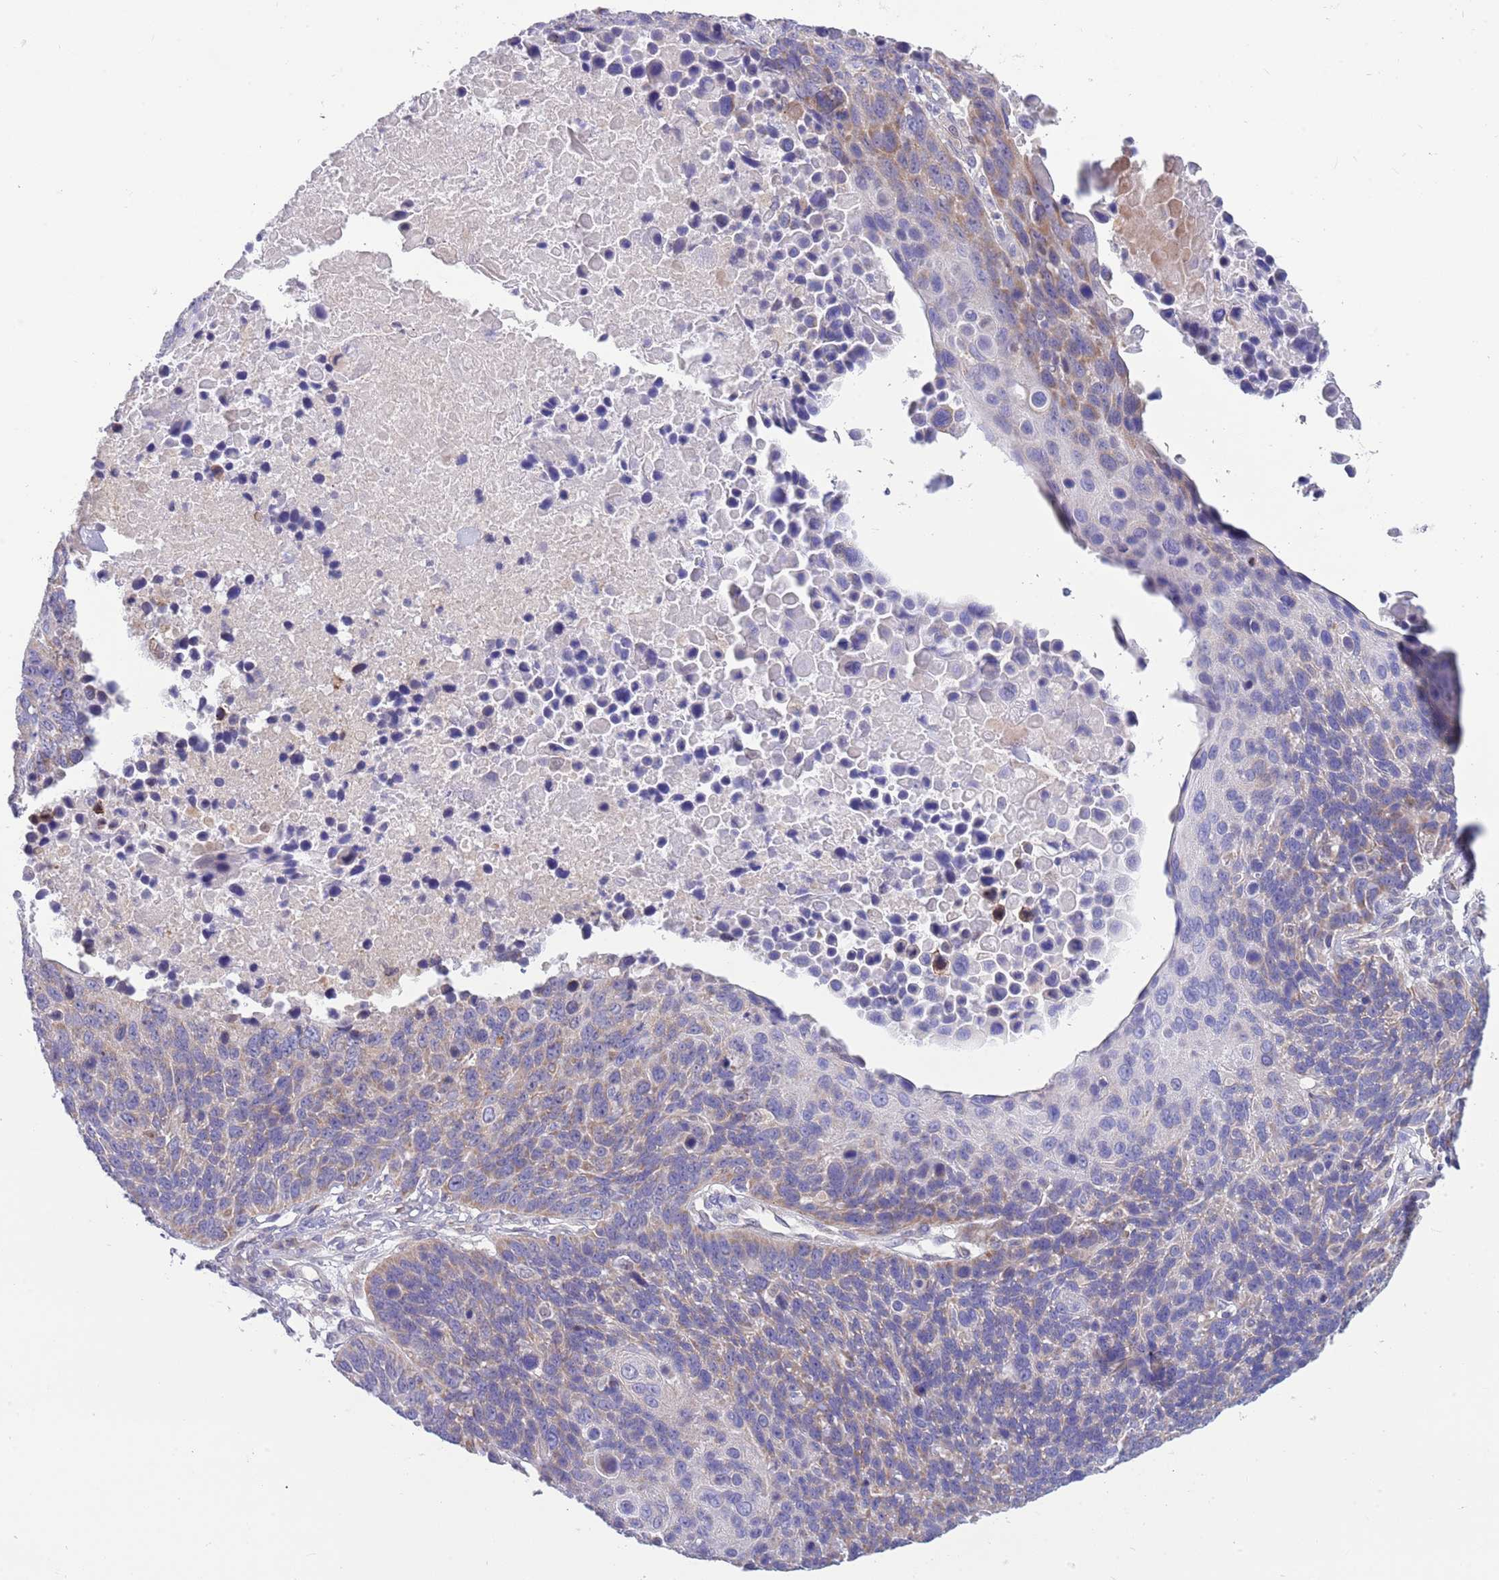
{"staining": {"intensity": "weak", "quantity": "<25%", "location": "cytoplasmic/membranous"}, "tissue": "lung cancer", "cell_type": "Tumor cells", "image_type": "cancer", "snomed": [{"axis": "morphology", "description": "Normal tissue, NOS"}, {"axis": "morphology", "description": "Squamous cell carcinoma, NOS"}, {"axis": "topography", "description": "Lymph node"}, {"axis": "topography", "description": "Lung"}], "caption": "IHC micrograph of neoplastic tissue: lung cancer stained with DAB (3,3'-diaminobenzidine) displays no significant protein expression in tumor cells.", "gene": "DDHD1", "patient": {"sex": "male", "age": 66}}